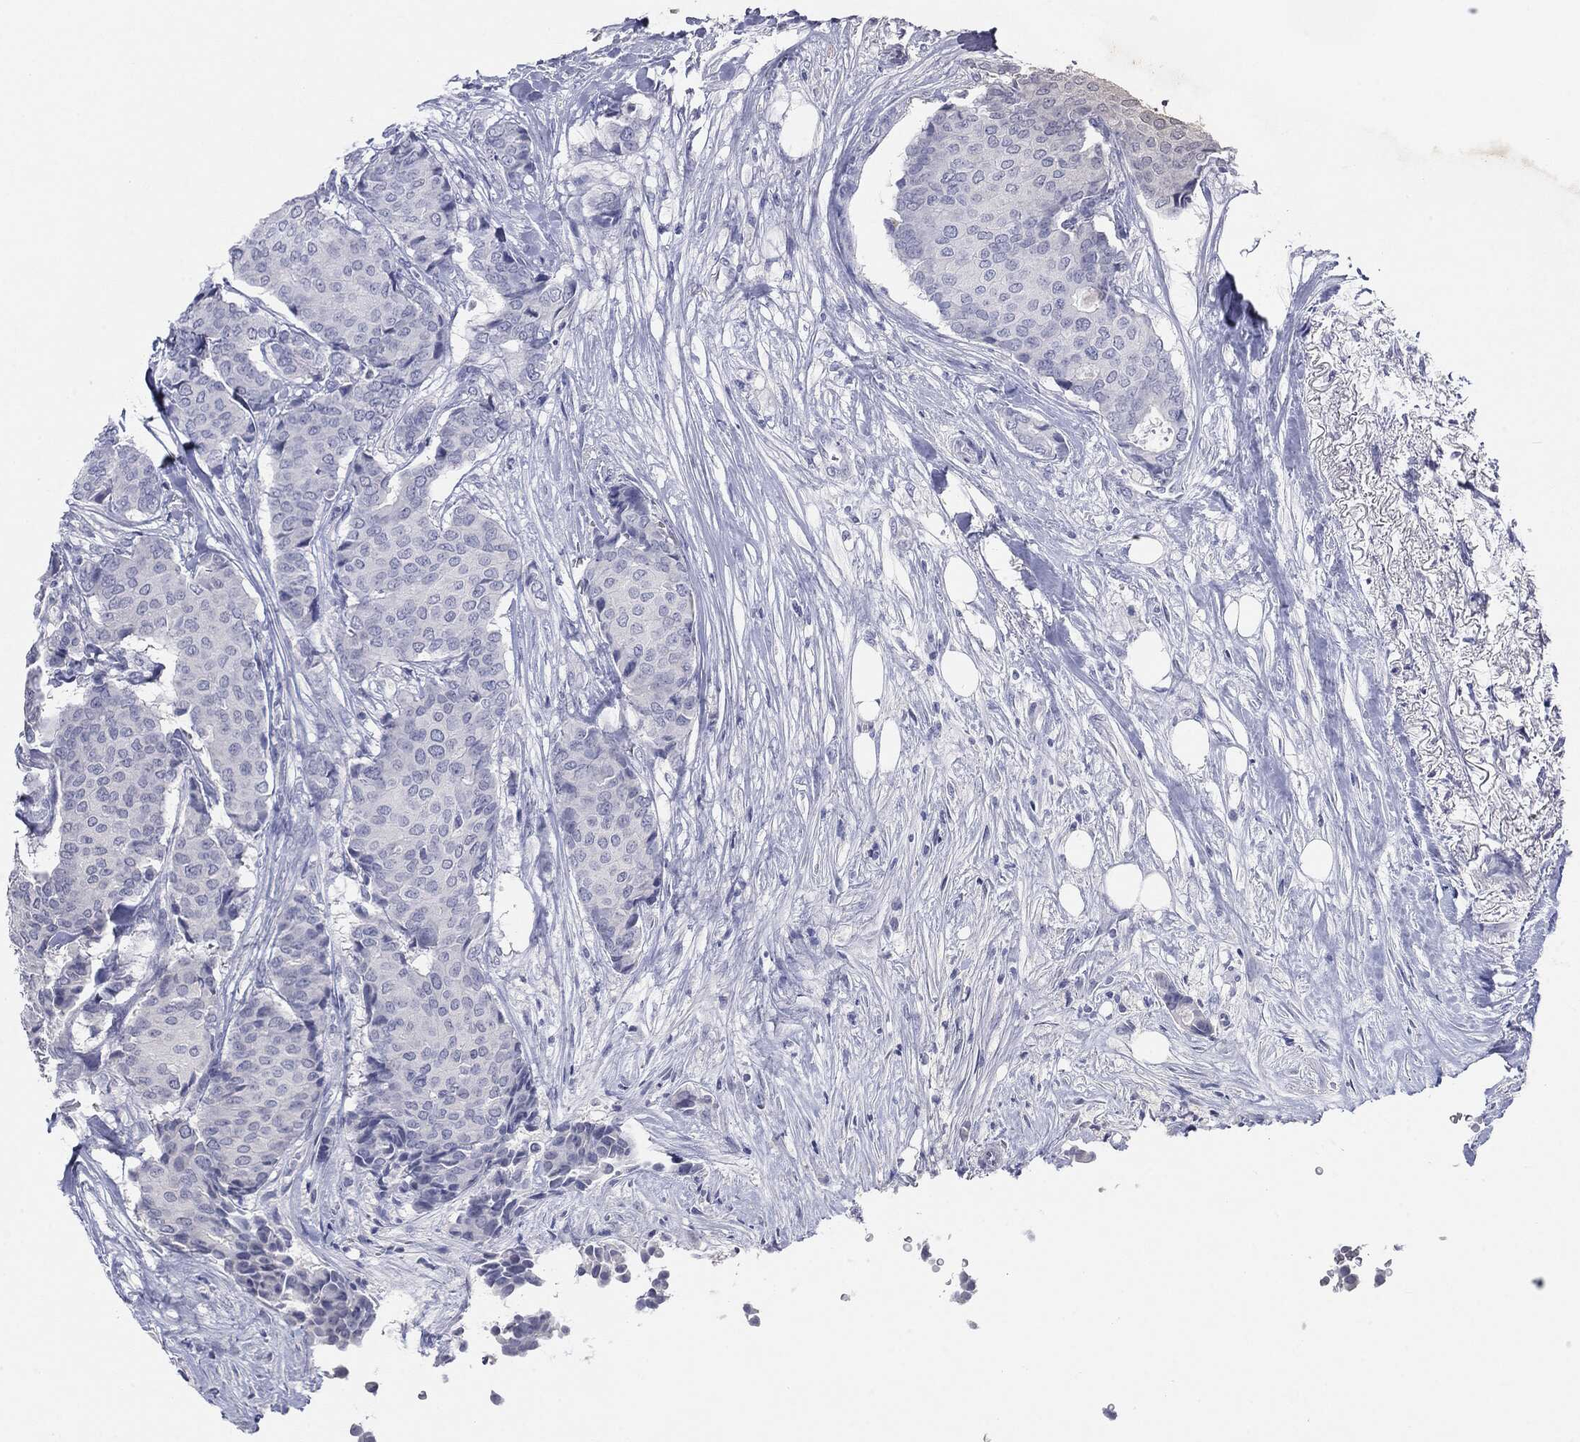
{"staining": {"intensity": "negative", "quantity": "none", "location": "none"}, "tissue": "breast cancer", "cell_type": "Tumor cells", "image_type": "cancer", "snomed": [{"axis": "morphology", "description": "Duct carcinoma"}, {"axis": "topography", "description": "Breast"}], "caption": "There is no significant positivity in tumor cells of breast cancer.", "gene": "CGB1", "patient": {"sex": "female", "age": 75}}